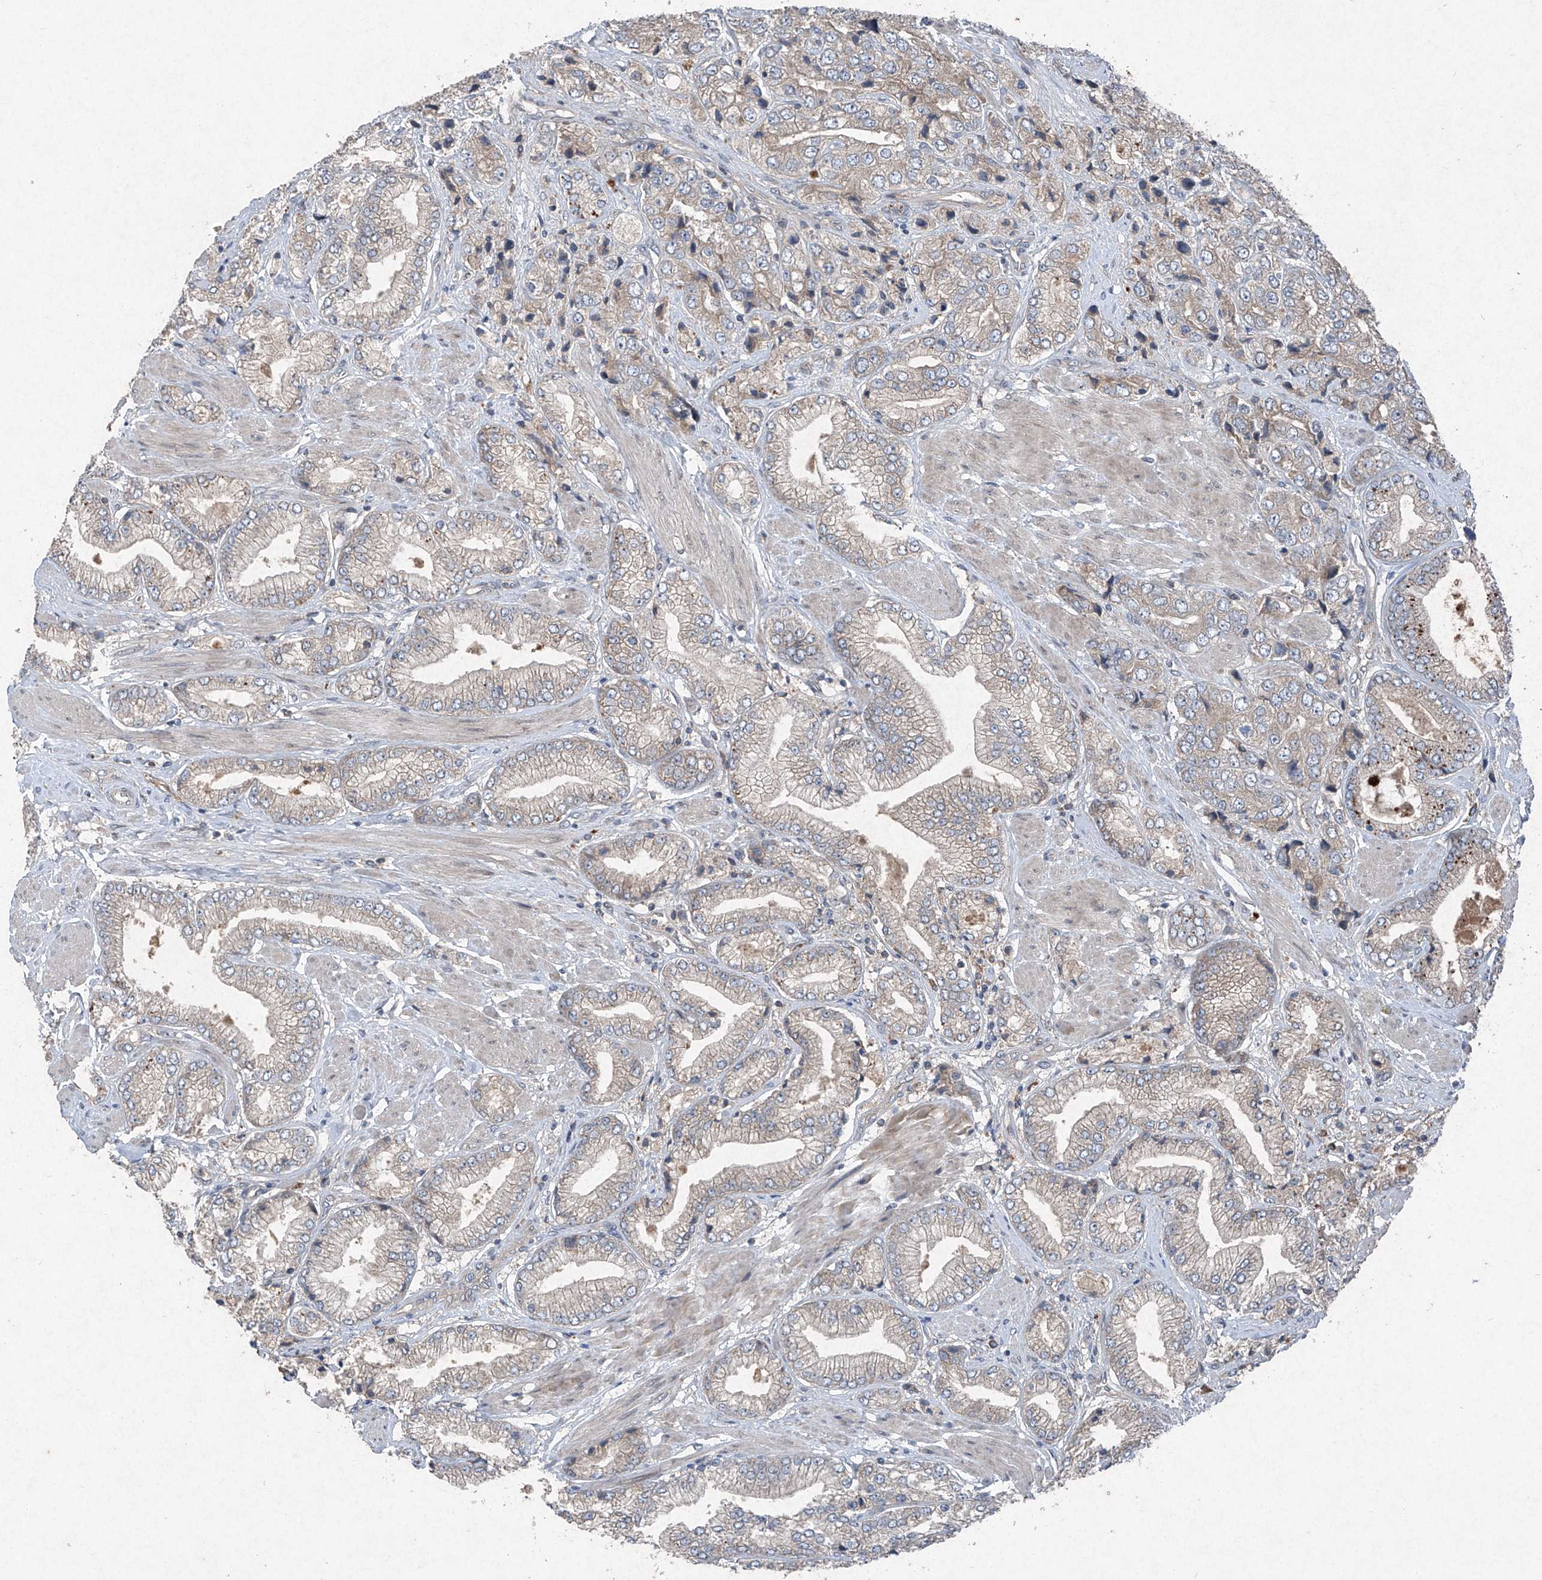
{"staining": {"intensity": "weak", "quantity": "25%-75%", "location": "cytoplasmic/membranous"}, "tissue": "prostate cancer", "cell_type": "Tumor cells", "image_type": "cancer", "snomed": [{"axis": "morphology", "description": "Adenocarcinoma, High grade"}, {"axis": "topography", "description": "Prostate"}], "caption": "Protein expression analysis of prostate cancer (adenocarcinoma (high-grade)) exhibits weak cytoplasmic/membranous staining in approximately 25%-75% of tumor cells.", "gene": "FOXRED2", "patient": {"sex": "male", "age": 50}}